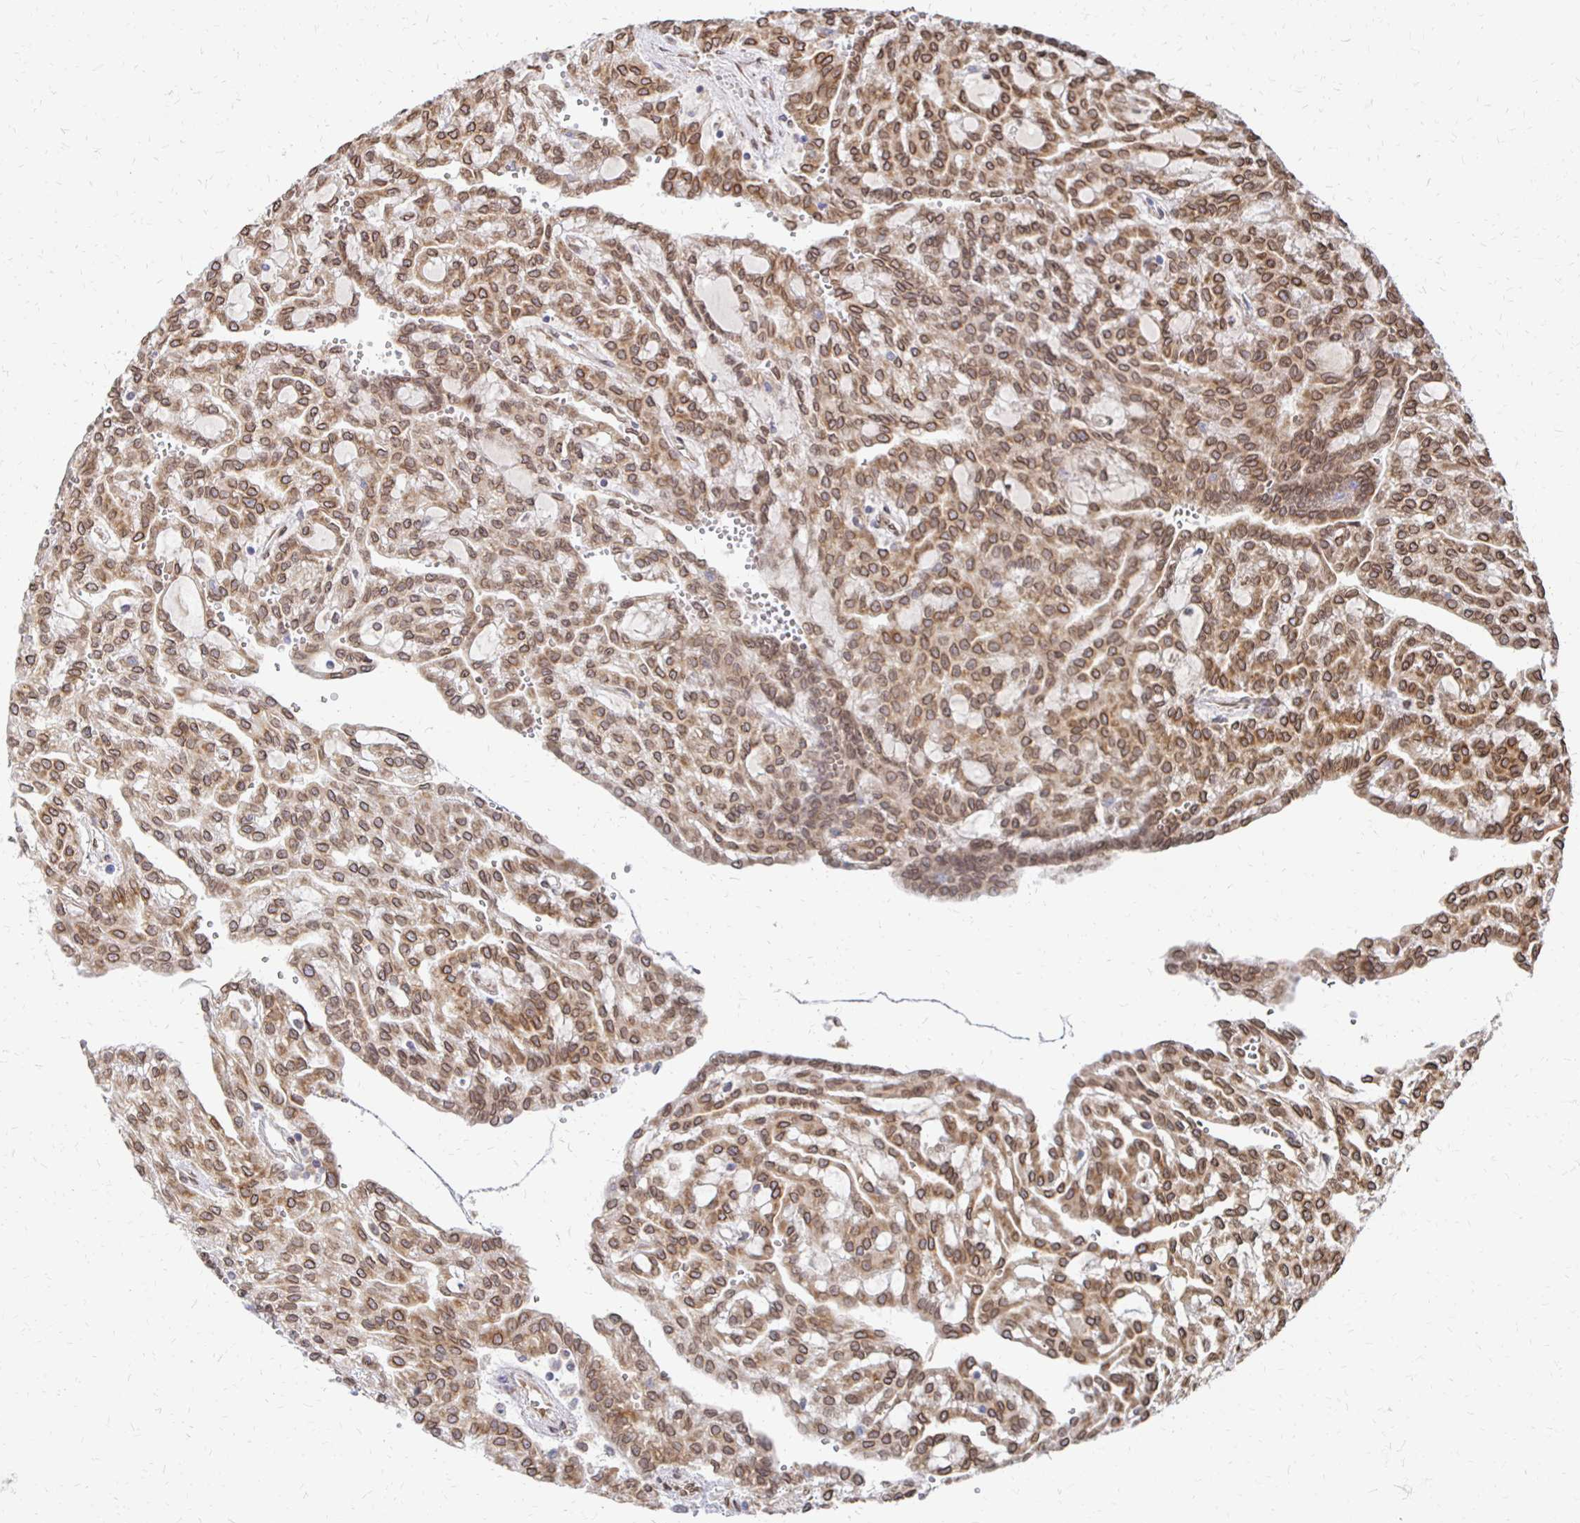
{"staining": {"intensity": "strong", "quantity": ">75%", "location": "cytoplasmic/membranous,nuclear"}, "tissue": "renal cancer", "cell_type": "Tumor cells", "image_type": "cancer", "snomed": [{"axis": "morphology", "description": "Adenocarcinoma, NOS"}, {"axis": "topography", "description": "Kidney"}], "caption": "Immunohistochemical staining of human renal cancer (adenocarcinoma) demonstrates high levels of strong cytoplasmic/membranous and nuclear protein expression in approximately >75% of tumor cells. Nuclei are stained in blue.", "gene": "PELI3", "patient": {"sex": "male", "age": 63}}